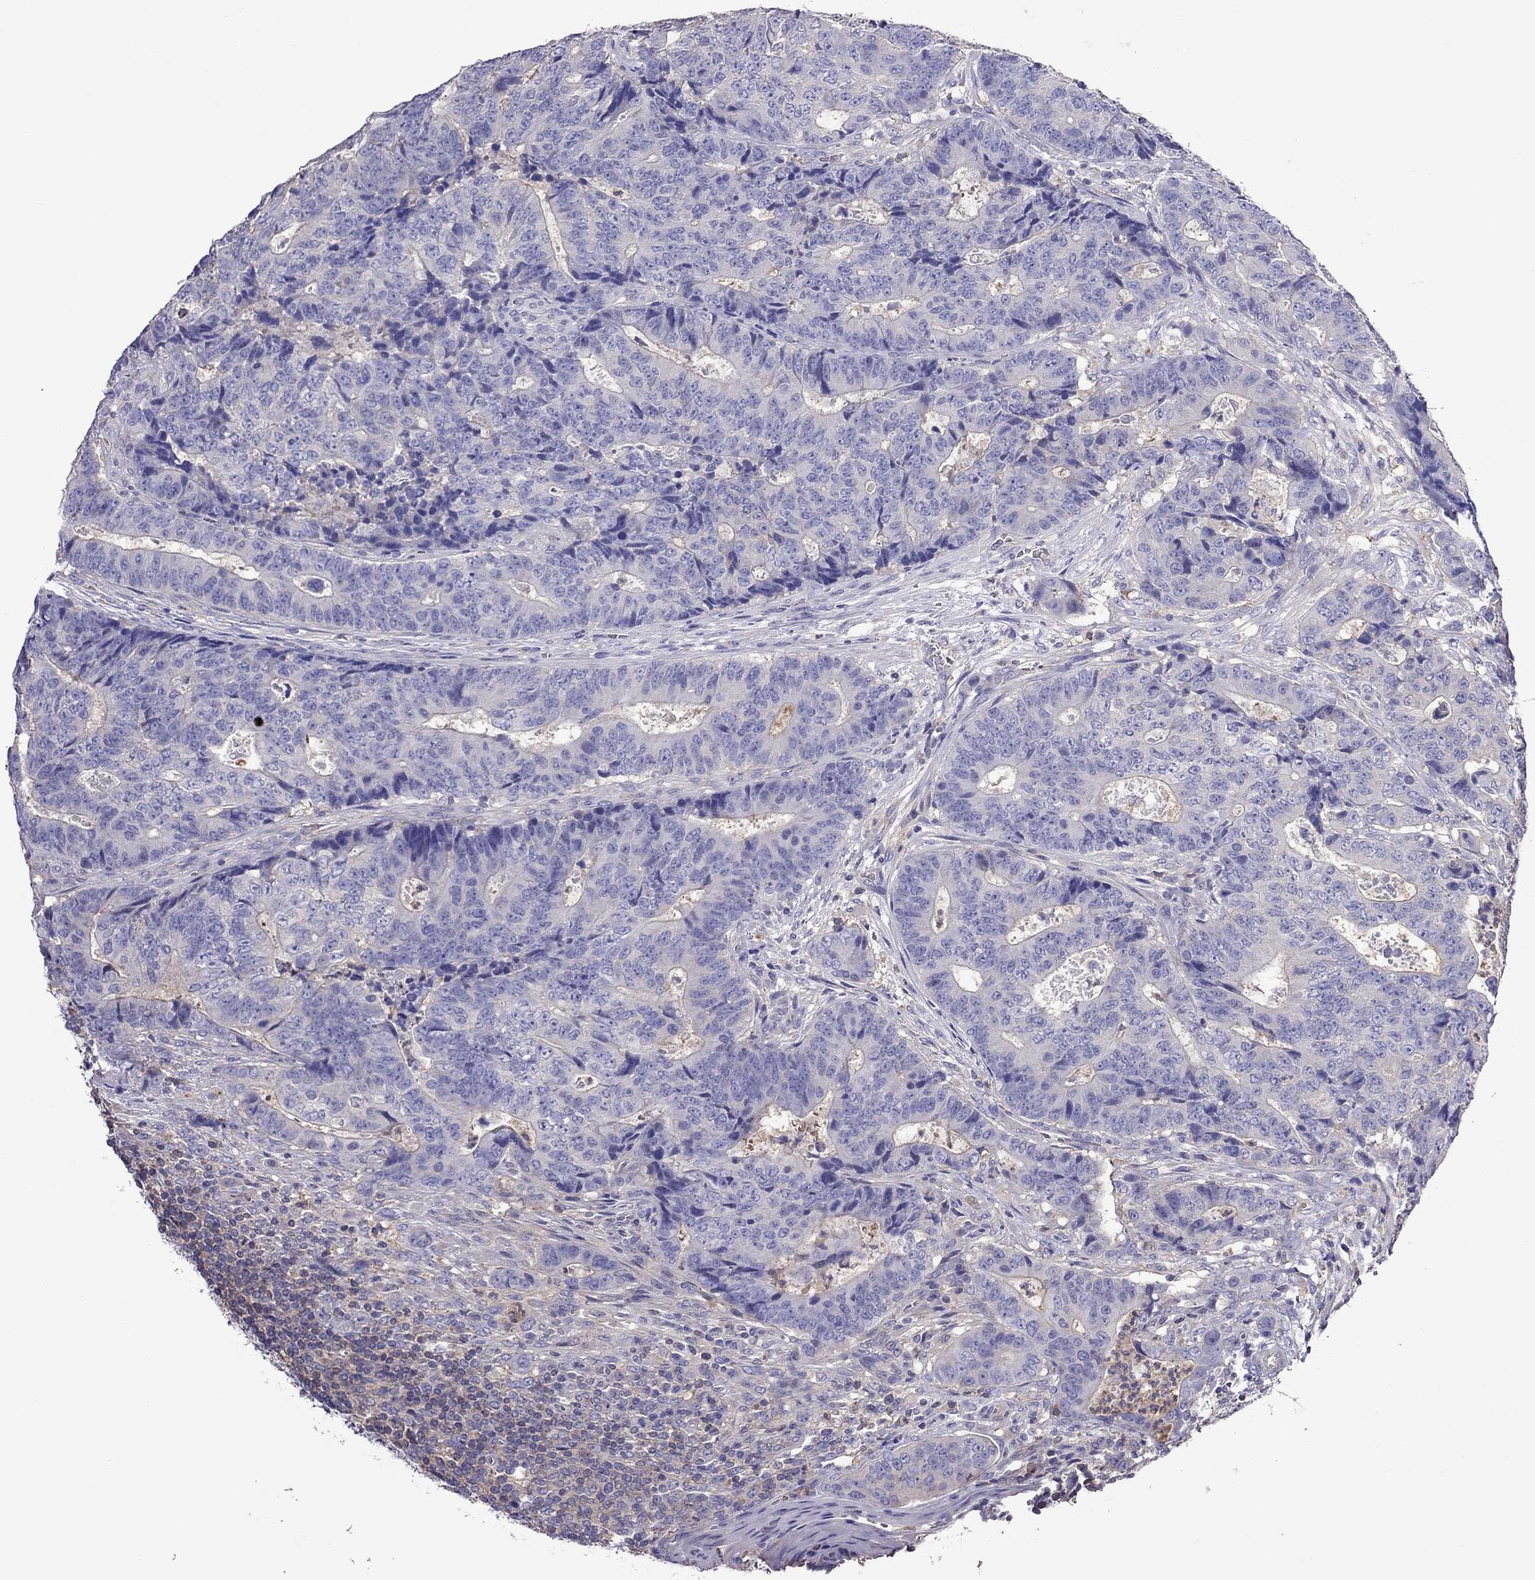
{"staining": {"intensity": "negative", "quantity": "none", "location": "none"}, "tissue": "colorectal cancer", "cell_type": "Tumor cells", "image_type": "cancer", "snomed": [{"axis": "morphology", "description": "Adenocarcinoma, NOS"}, {"axis": "topography", "description": "Colon"}], "caption": "Immunohistochemistry micrograph of colorectal cancer (adenocarcinoma) stained for a protein (brown), which exhibits no staining in tumor cells.", "gene": "TEX22", "patient": {"sex": "female", "age": 48}}